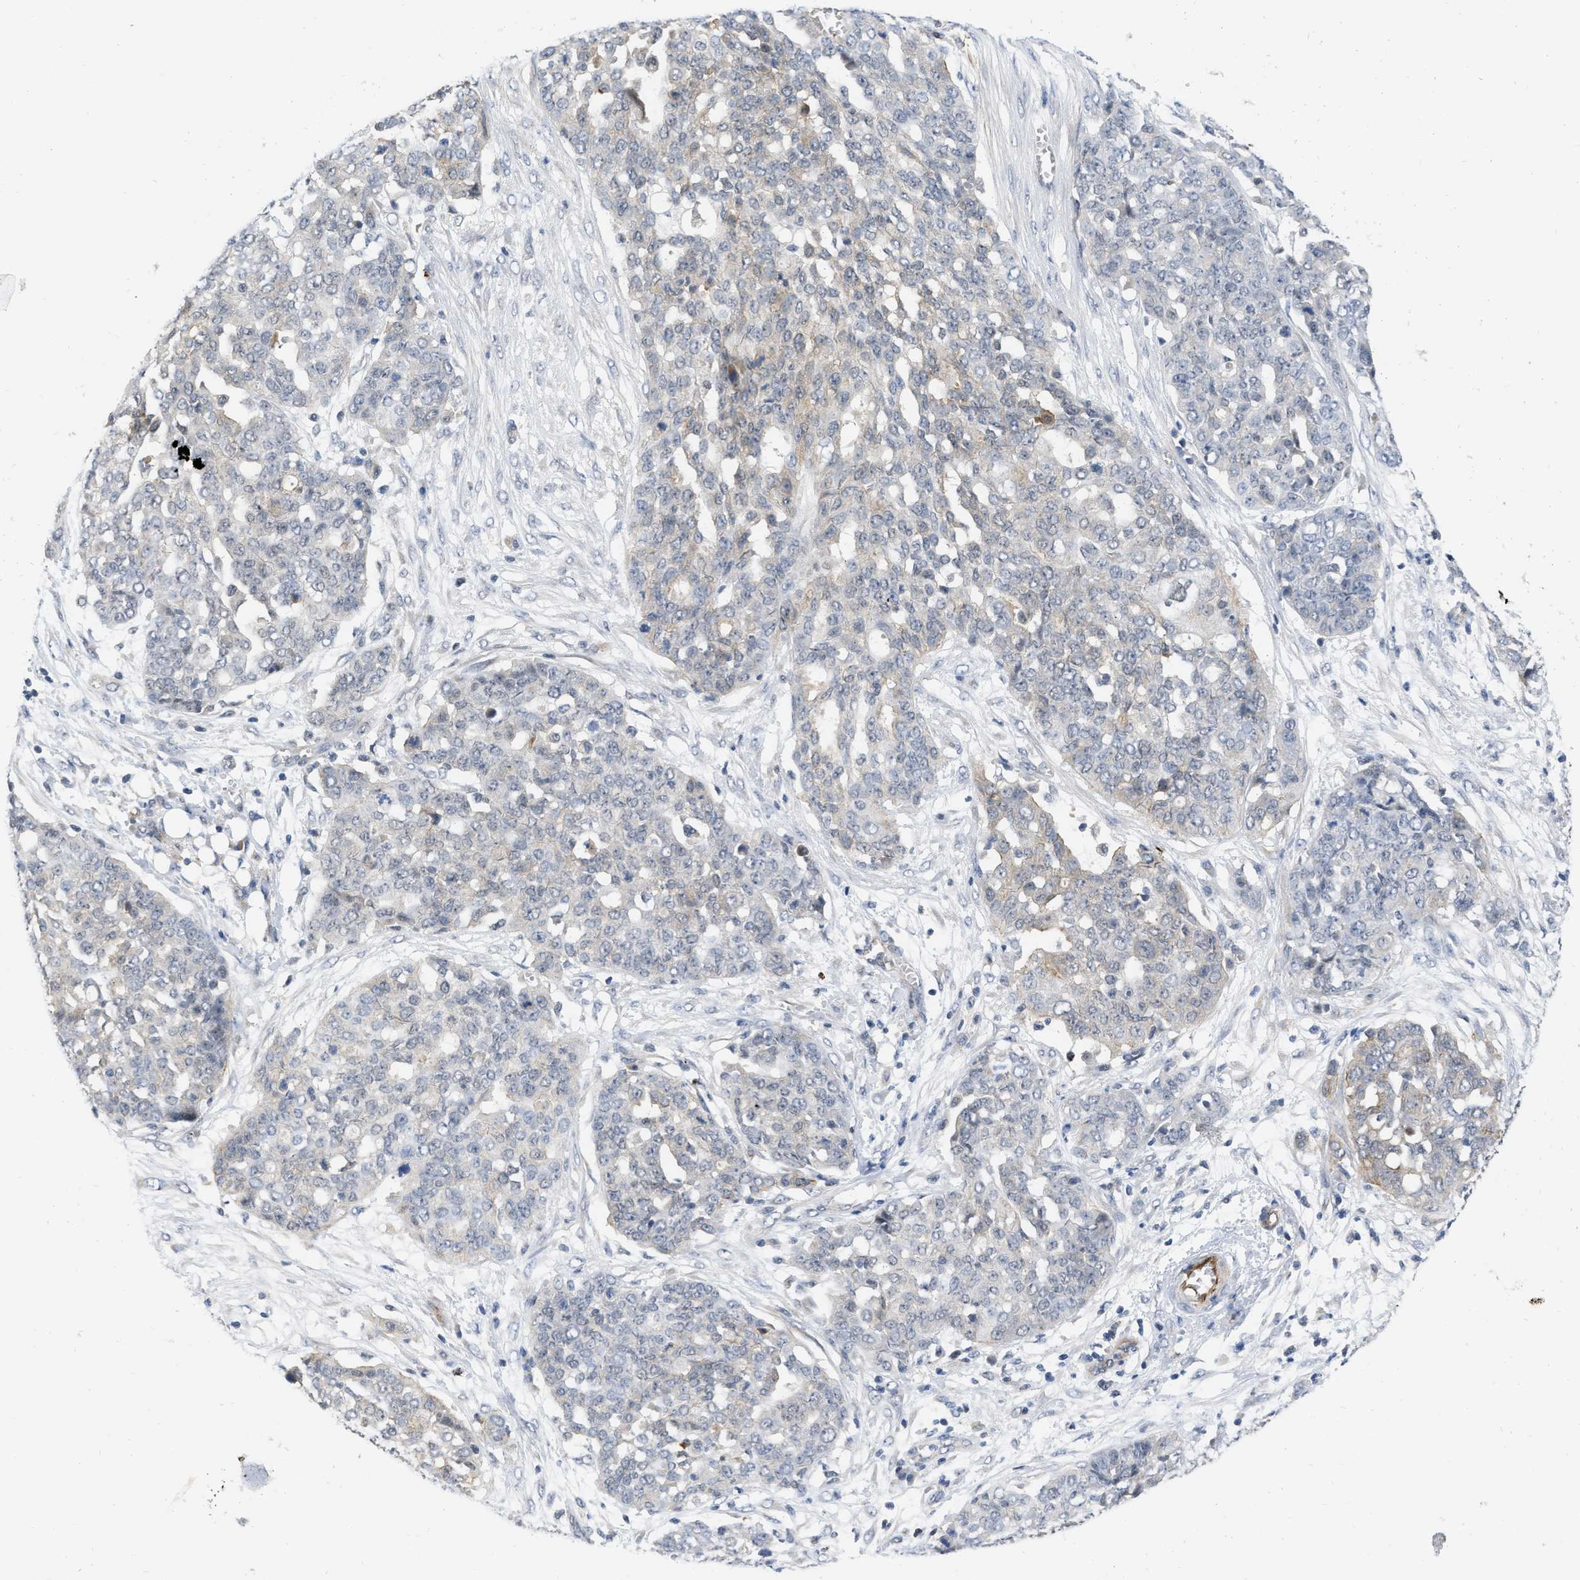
{"staining": {"intensity": "negative", "quantity": "none", "location": "none"}, "tissue": "ovarian cancer", "cell_type": "Tumor cells", "image_type": "cancer", "snomed": [{"axis": "morphology", "description": "Cystadenocarcinoma, serous, NOS"}, {"axis": "topography", "description": "Soft tissue"}, {"axis": "topography", "description": "Ovary"}], "caption": "A photomicrograph of ovarian serous cystadenocarcinoma stained for a protein reveals no brown staining in tumor cells.", "gene": "NAPEPLD", "patient": {"sex": "female", "age": 57}}